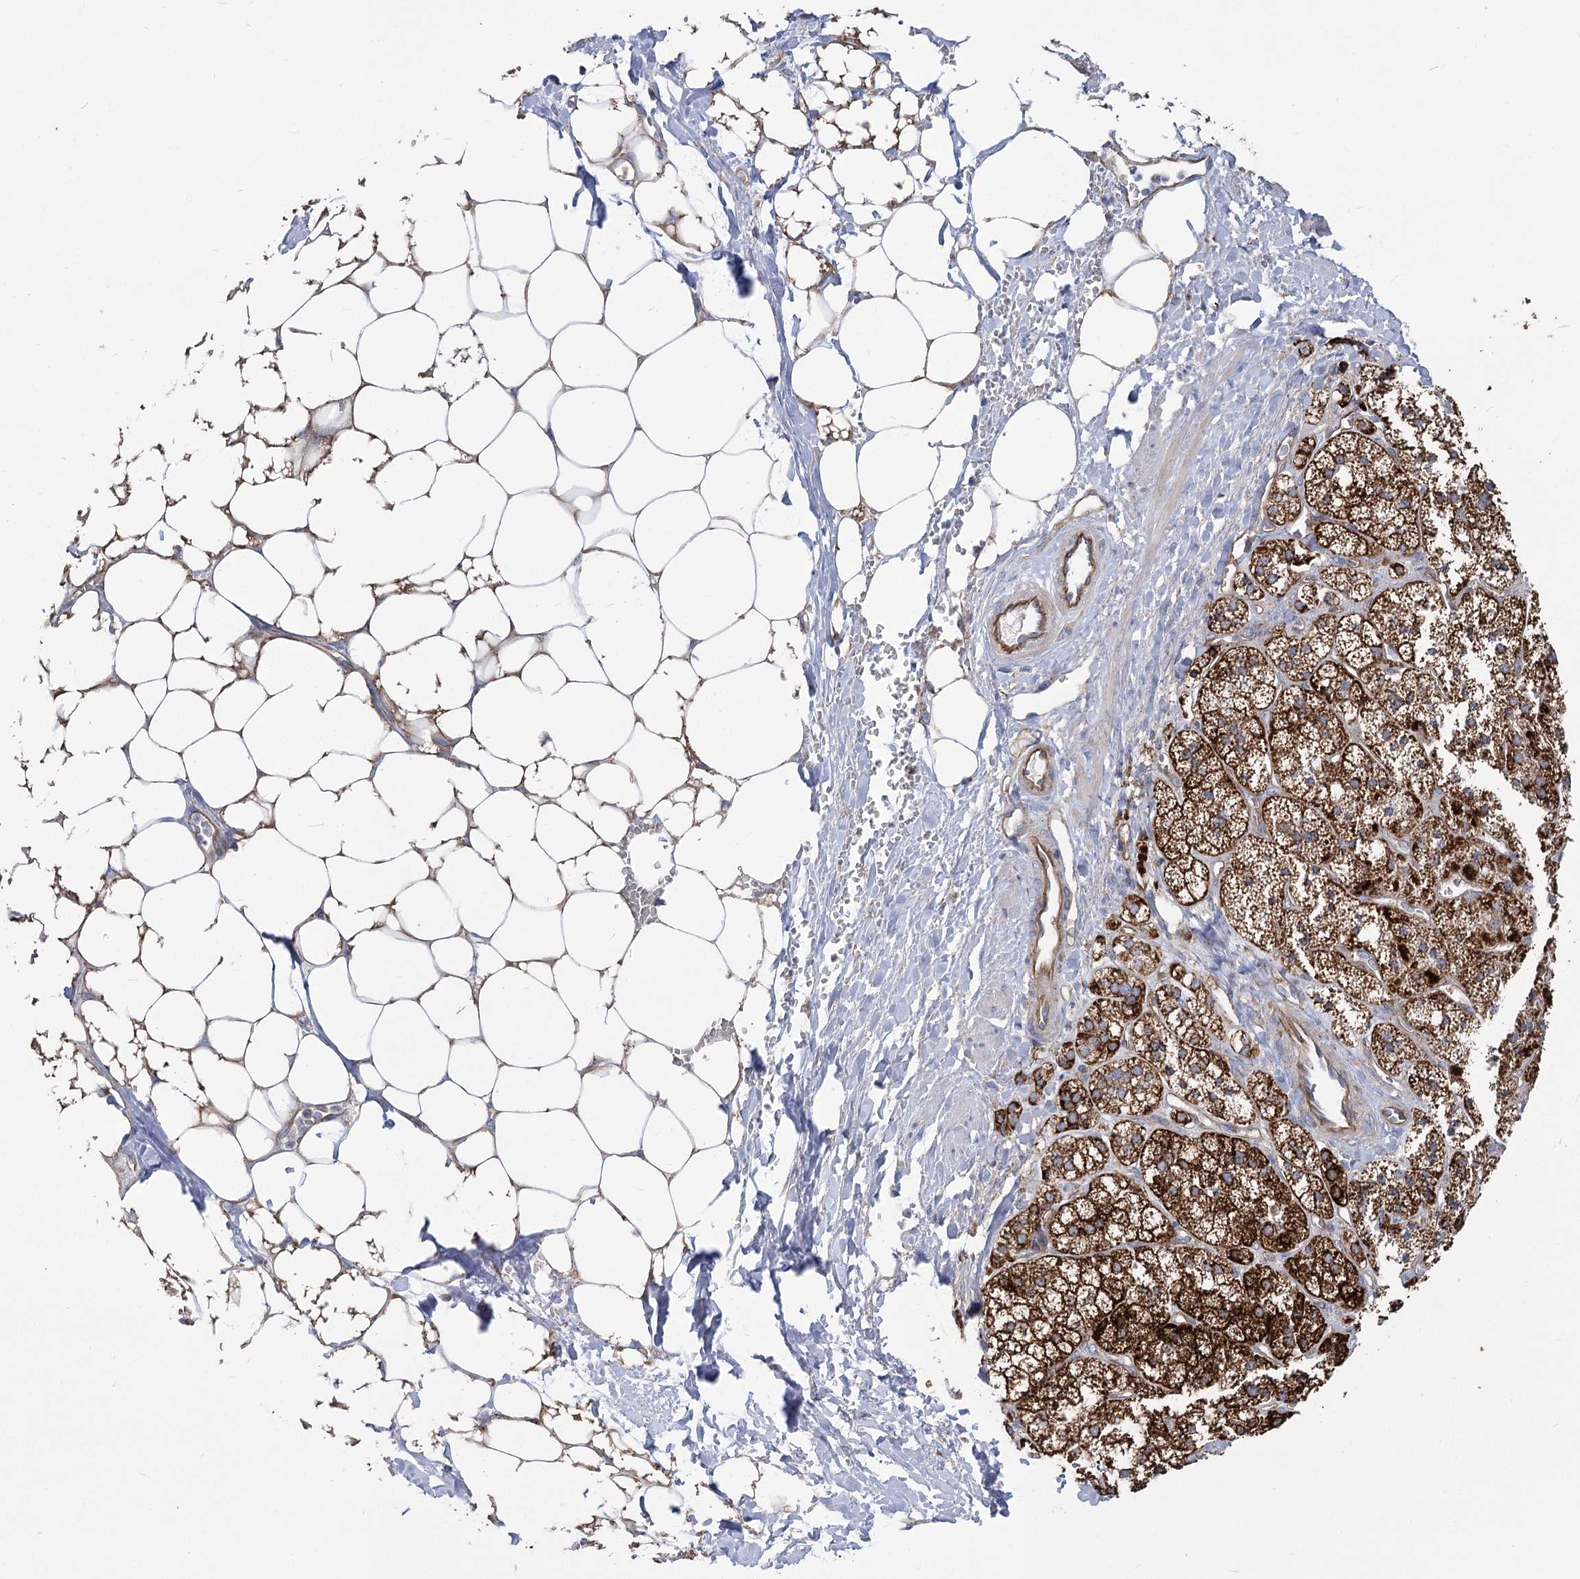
{"staining": {"intensity": "strong", "quantity": ">75%", "location": "cytoplasmic/membranous"}, "tissue": "adrenal gland", "cell_type": "Glandular cells", "image_type": "normal", "snomed": [{"axis": "morphology", "description": "Normal tissue, NOS"}, {"axis": "topography", "description": "Adrenal gland"}], "caption": "Protein expression analysis of normal human adrenal gland reveals strong cytoplasmic/membranous positivity in approximately >75% of glandular cells. (Brightfield microscopy of DAB IHC at high magnification).", "gene": "RMDN2", "patient": {"sex": "male", "age": 56}}